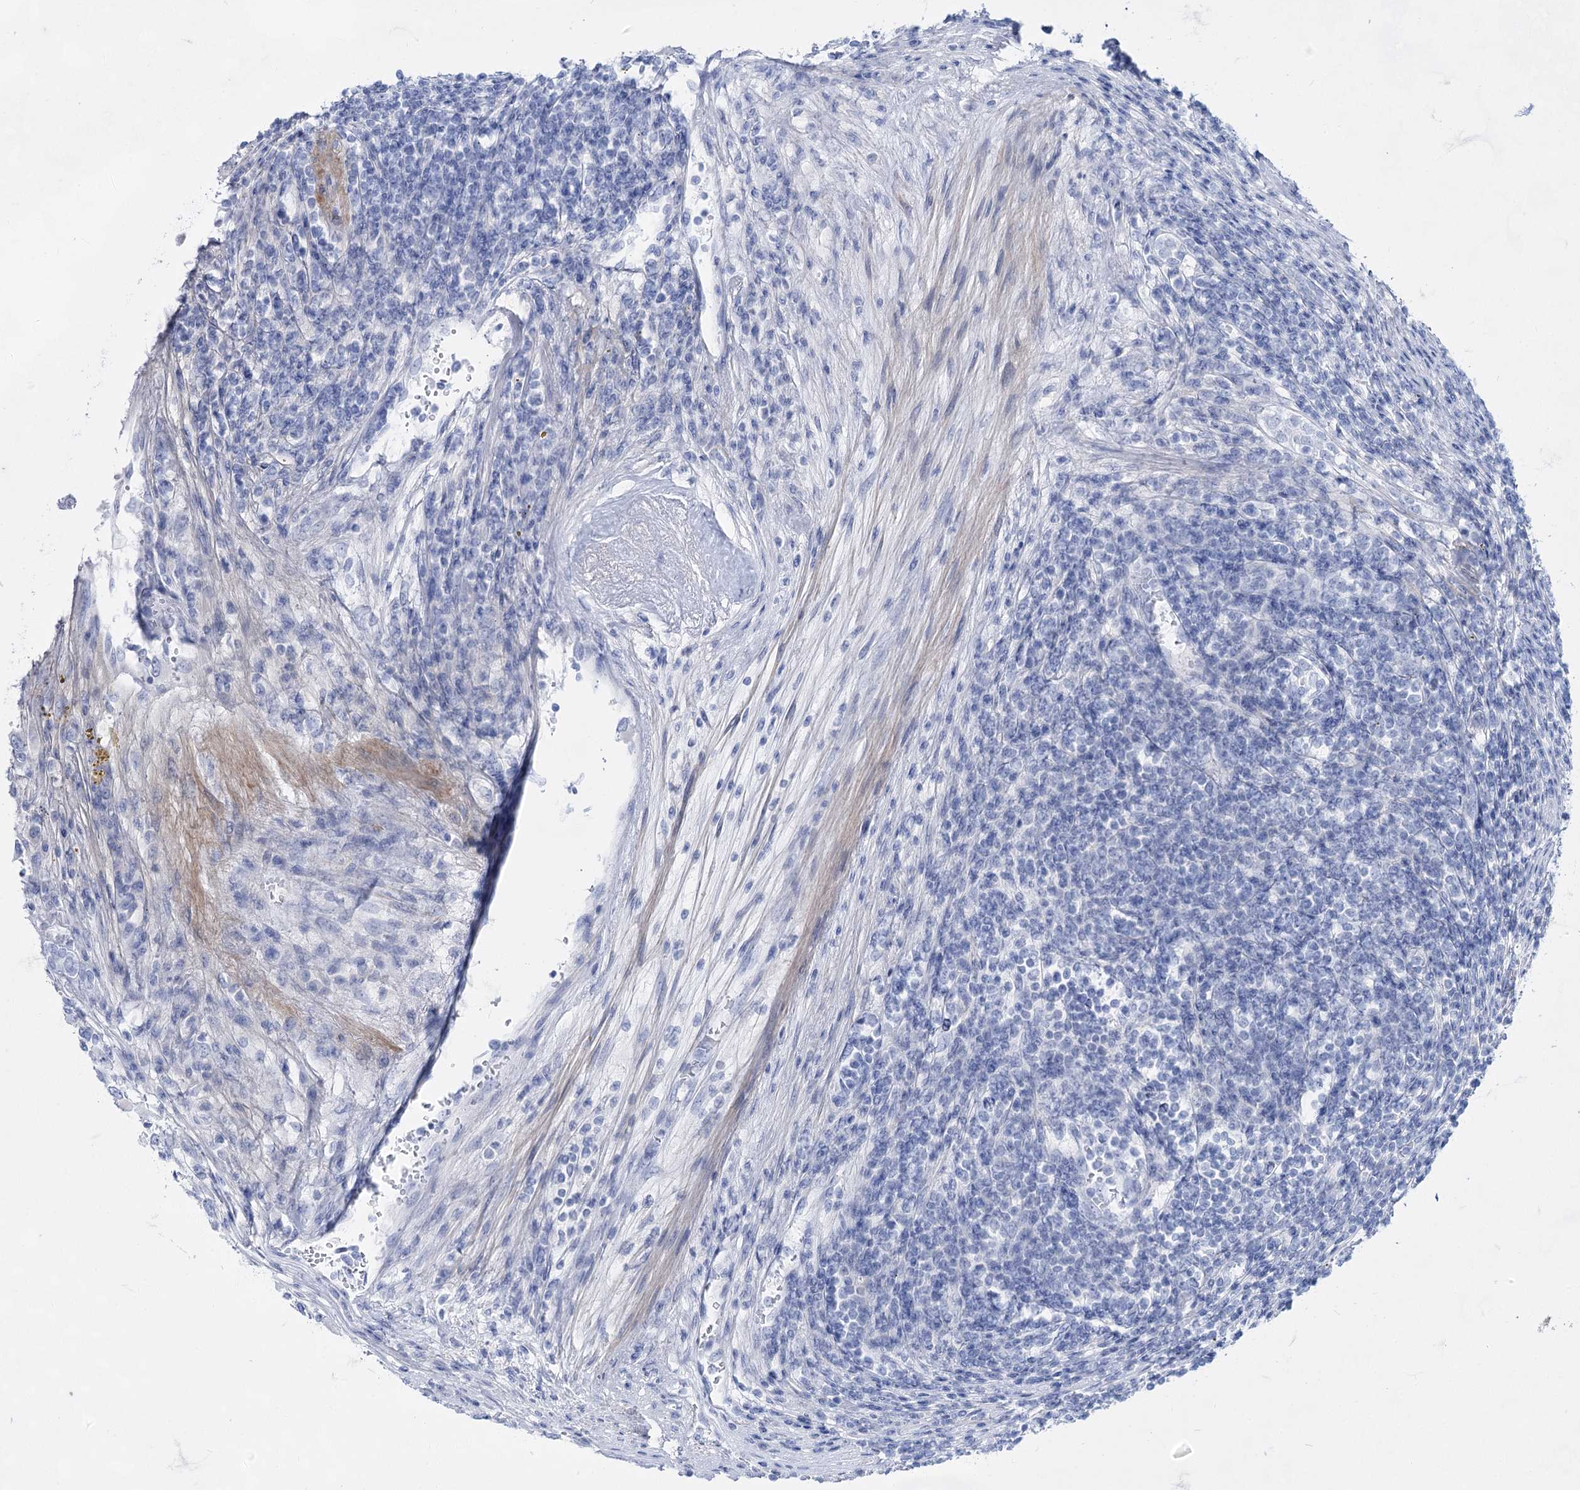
{"staining": {"intensity": "negative", "quantity": "none", "location": "none"}, "tissue": "renal cancer", "cell_type": "Tumor cells", "image_type": "cancer", "snomed": [{"axis": "morphology", "description": "Adenocarcinoma, NOS"}, {"axis": "topography", "description": "Kidney"}], "caption": "This is an immunohistochemistry micrograph of renal adenocarcinoma. There is no positivity in tumor cells.", "gene": "ACRV1", "patient": {"sex": "female", "age": 52}}